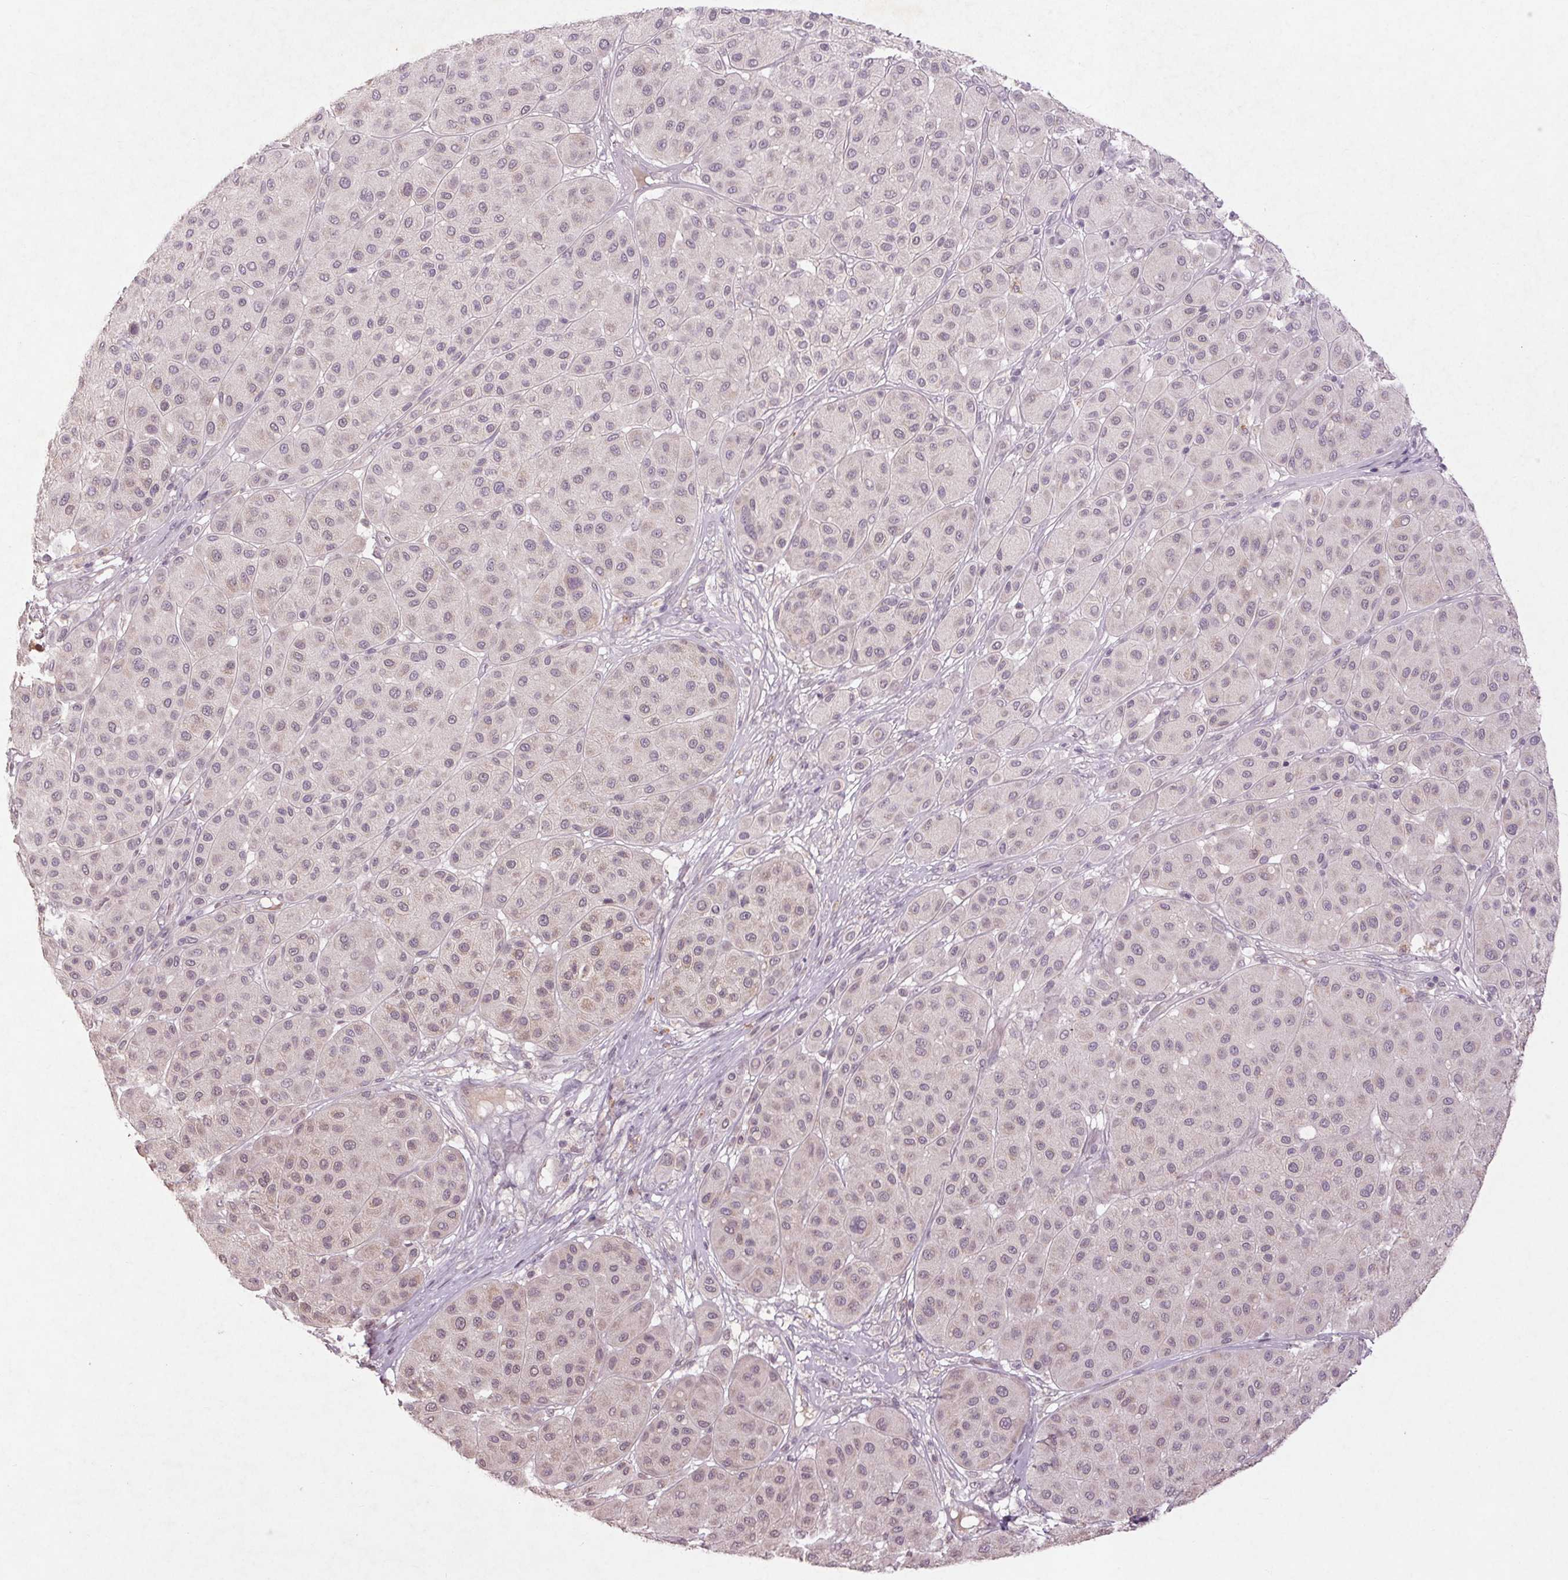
{"staining": {"intensity": "negative", "quantity": "none", "location": "none"}, "tissue": "melanoma", "cell_type": "Tumor cells", "image_type": "cancer", "snomed": [{"axis": "morphology", "description": "Malignant melanoma, Metastatic site"}, {"axis": "topography", "description": "Smooth muscle"}], "caption": "Immunohistochemical staining of human melanoma demonstrates no significant expression in tumor cells.", "gene": "KLRC3", "patient": {"sex": "male", "age": 41}}